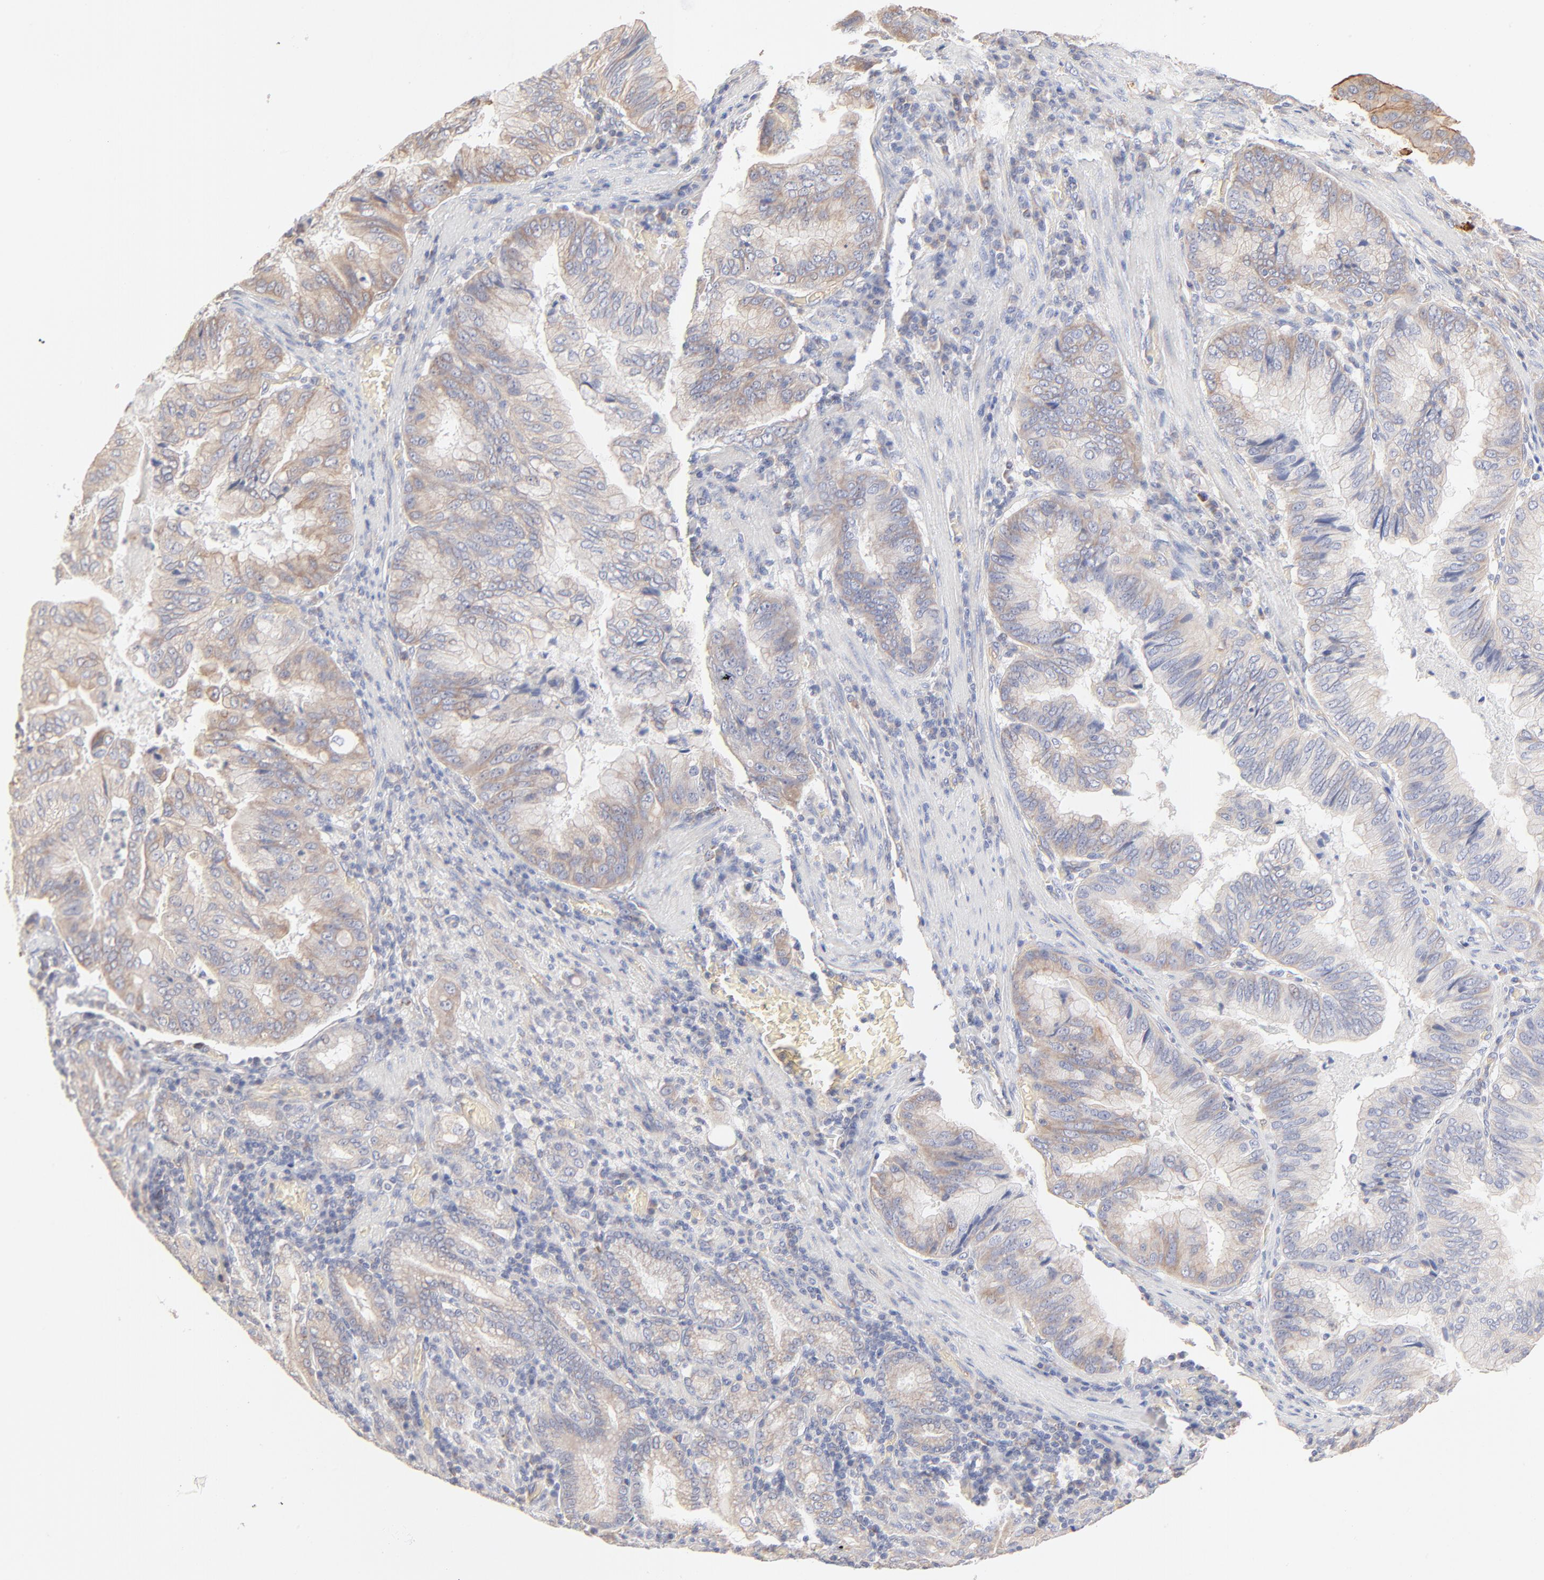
{"staining": {"intensity": "weak", "quantity": ">75%", "location": "cytoplasmic/membranous"}, "tissue": "stomach cancer", "cell_type": "Tumor cells", "image_type": "cancer", "snomed": [{"axis": "morphology", "description": "Adenocarcinoma, NOS"}, {"axis": "topography", "description": "Stomach, upper"}], "caption": "Stomach adenocarcinoma was stained to show a protein in brown. There is low levels of weak cytoplasmic/membranous expression in approximately >75% of tumor cells.", "gene": "SPTB", "patient": {"sex": "male", "age": 80}}